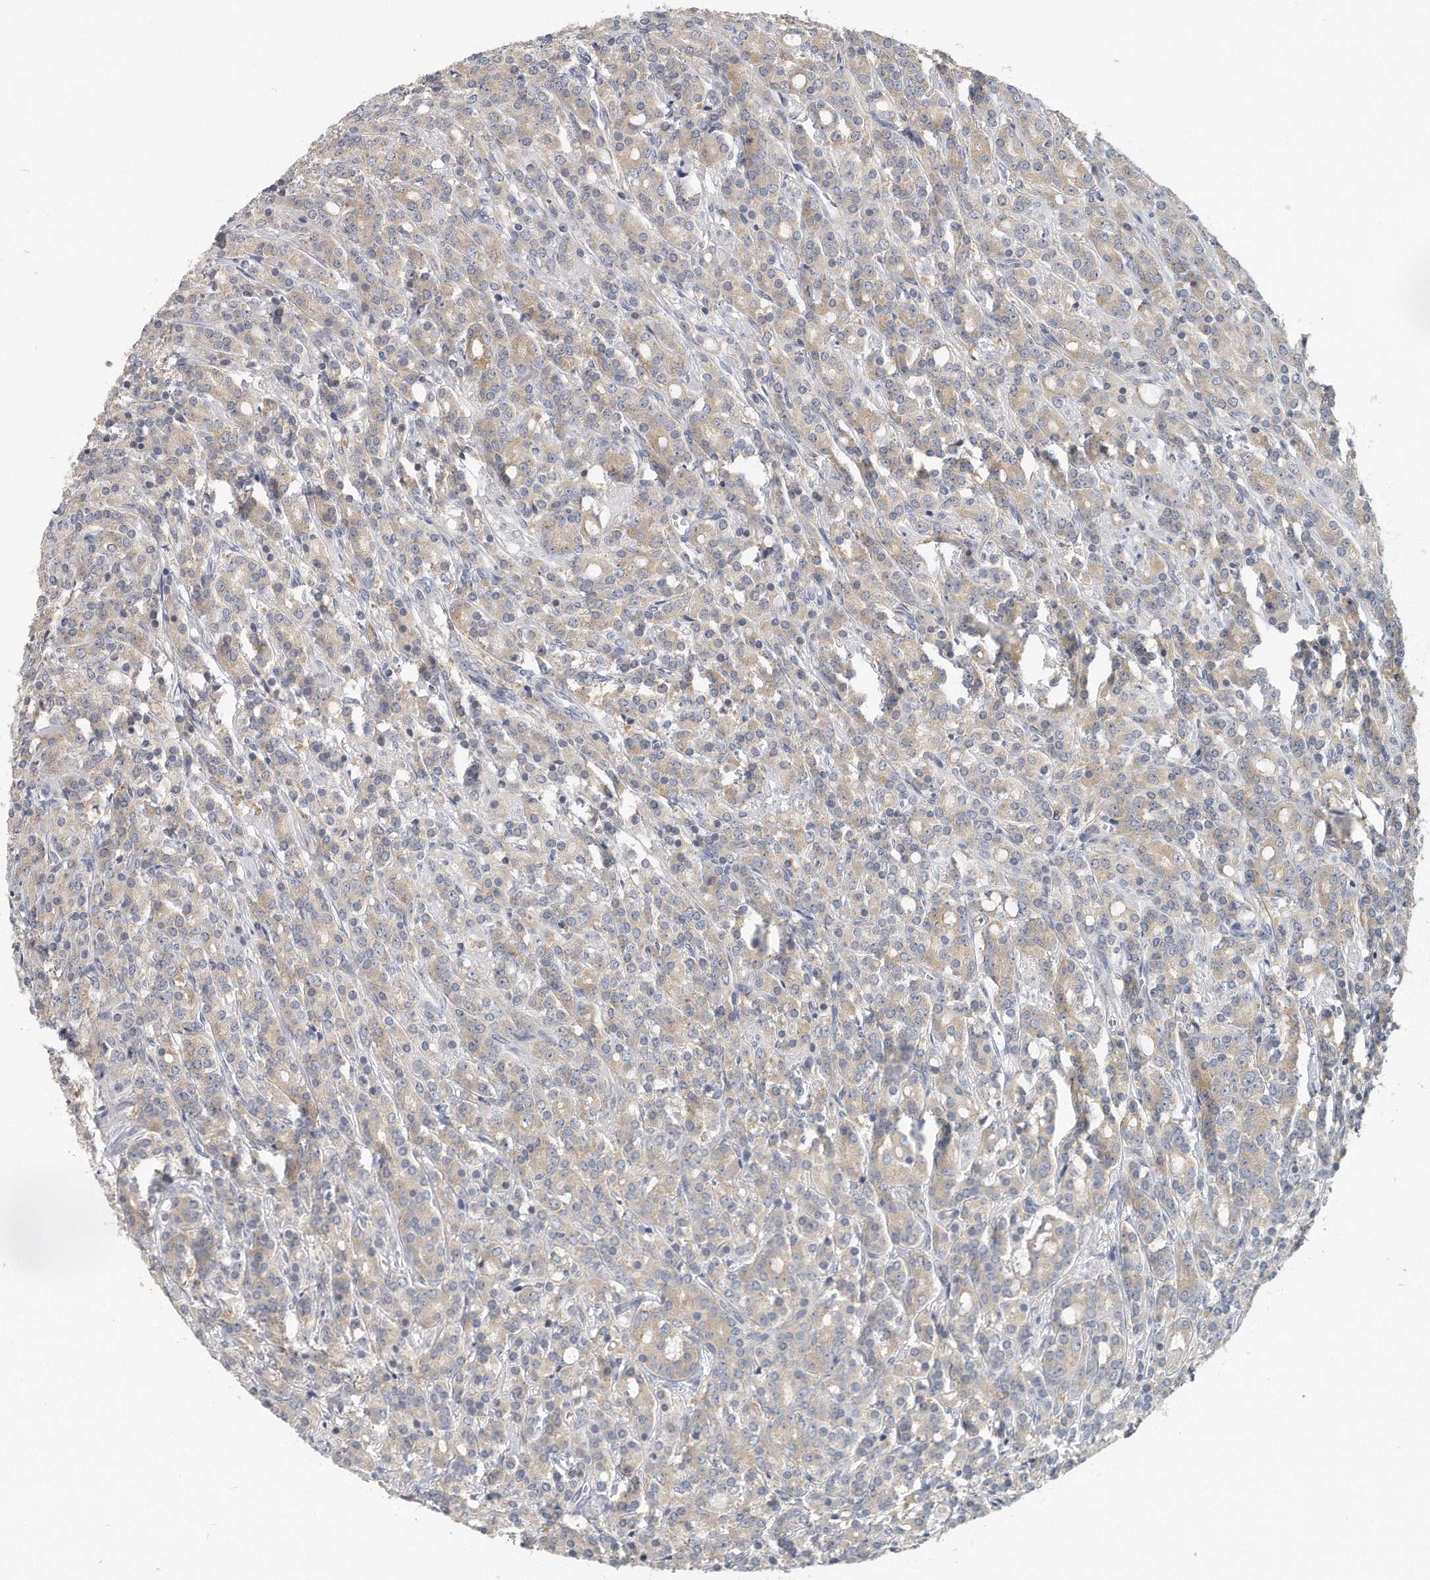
{"staining": {"intensity": "weak", "quantity": "<25%", "location": "cytoplasmic/membranous"}, "tissue": "prostate cancer", "cell_type": "Tumor cells", "image_type": "cancer", "snomed": [{"axis": "morphology", "description": "Adenocarcinoma, High grade"}, {"axis": "topography", "description": "Prostate"}], "caption": "DAB immunohistochemical staining of human high-grade adenocarcinoma (prostate) shows no significant expression in tumor cells.", "gene": "EIF3I", "patient": {"sex": "male", "age": 62}}